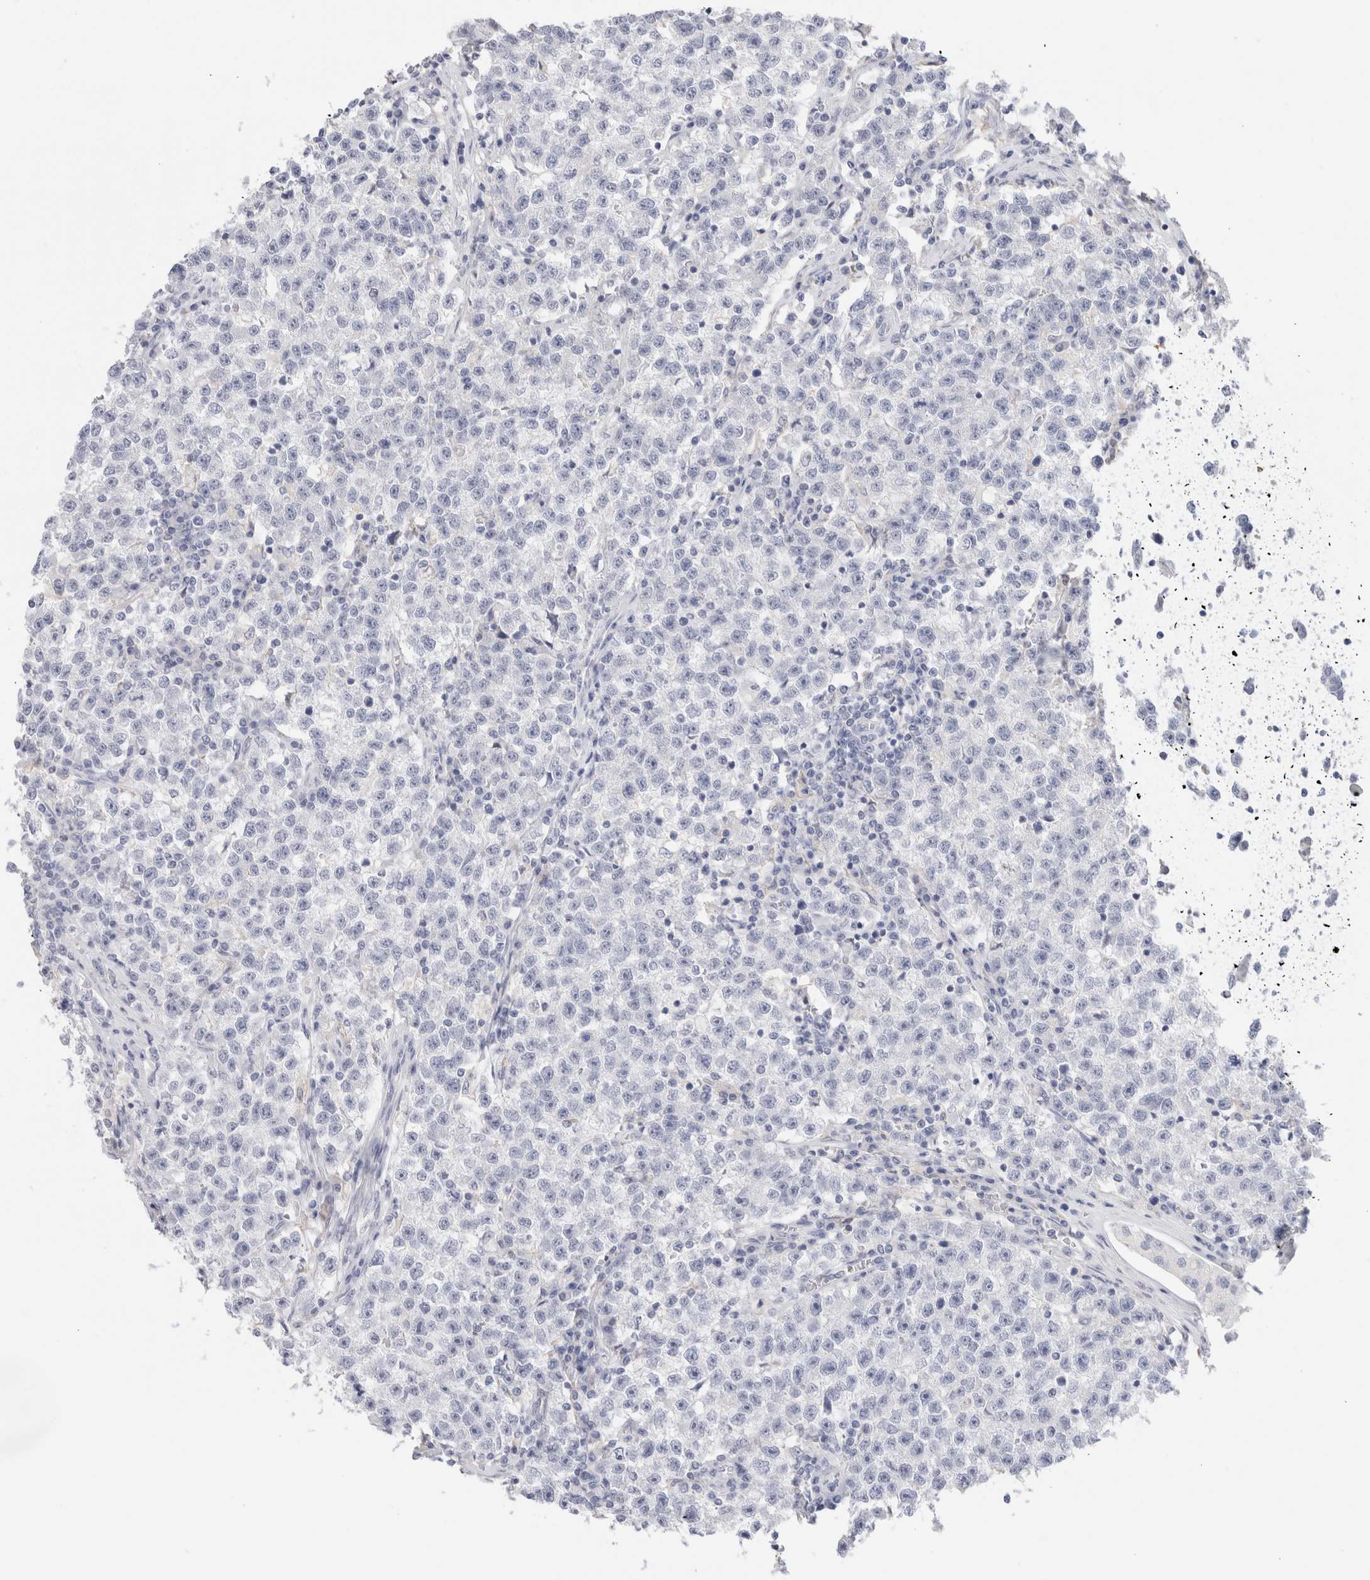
{"staining": {"intensity": "negative", "quantity": "none", "location": "none"}, "tissue": "testis cancer", "cell_type": "Tumor cells", "image_type": "cancer", "snomed": [{"axis": "morphology", "description": "Seminoma, NOS"}, {"axis": "topography", "description": "Testis"}], "caption": "A high-resolution image shows IHC staining of testis cancer (seminoma), which exhibits no significant expression in tumor cells.", "gene": "ADAM30", "patient": {"sex": "male", "age": 22}}